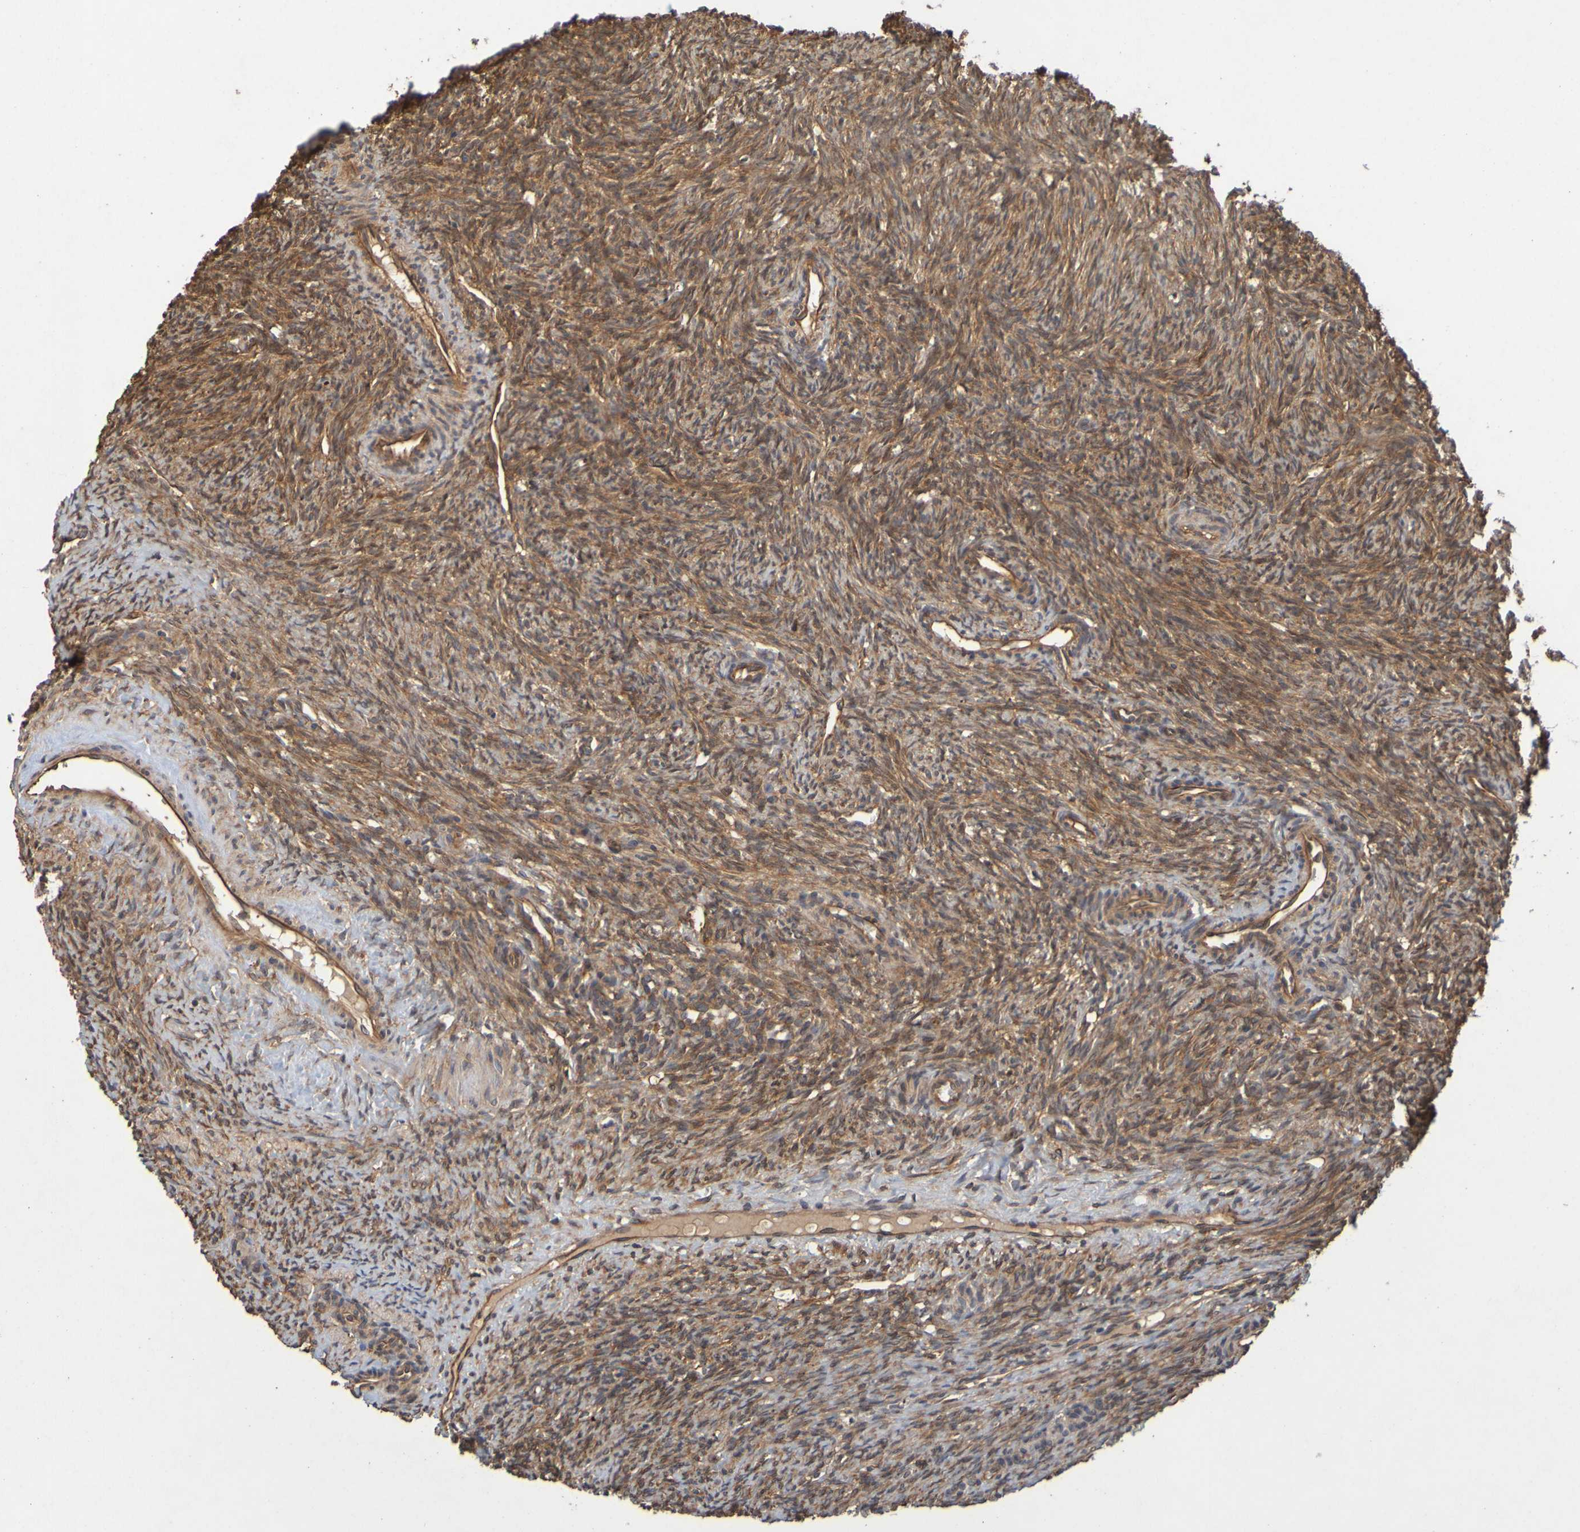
{"staining": {"intensity": "strong", "quantity": ">75%", "location": "cytoplasmic/membranous"}, "tissue": "ovary", "cell_type": "Follicle cells", "image_type": "normal", "snomed": [{"axis": "morphology", "description": "Normal tissue, NOS"}, {"axis": "topography", "description": "Ovary"}], "caption": "Ovary stained with DAB IHC demonstrates high levels of strong cytoplasmic/membranous staining in about >75% of follicle cells.", "gene": "OCRL", "patient": {"sex": "female", "age": 41}}